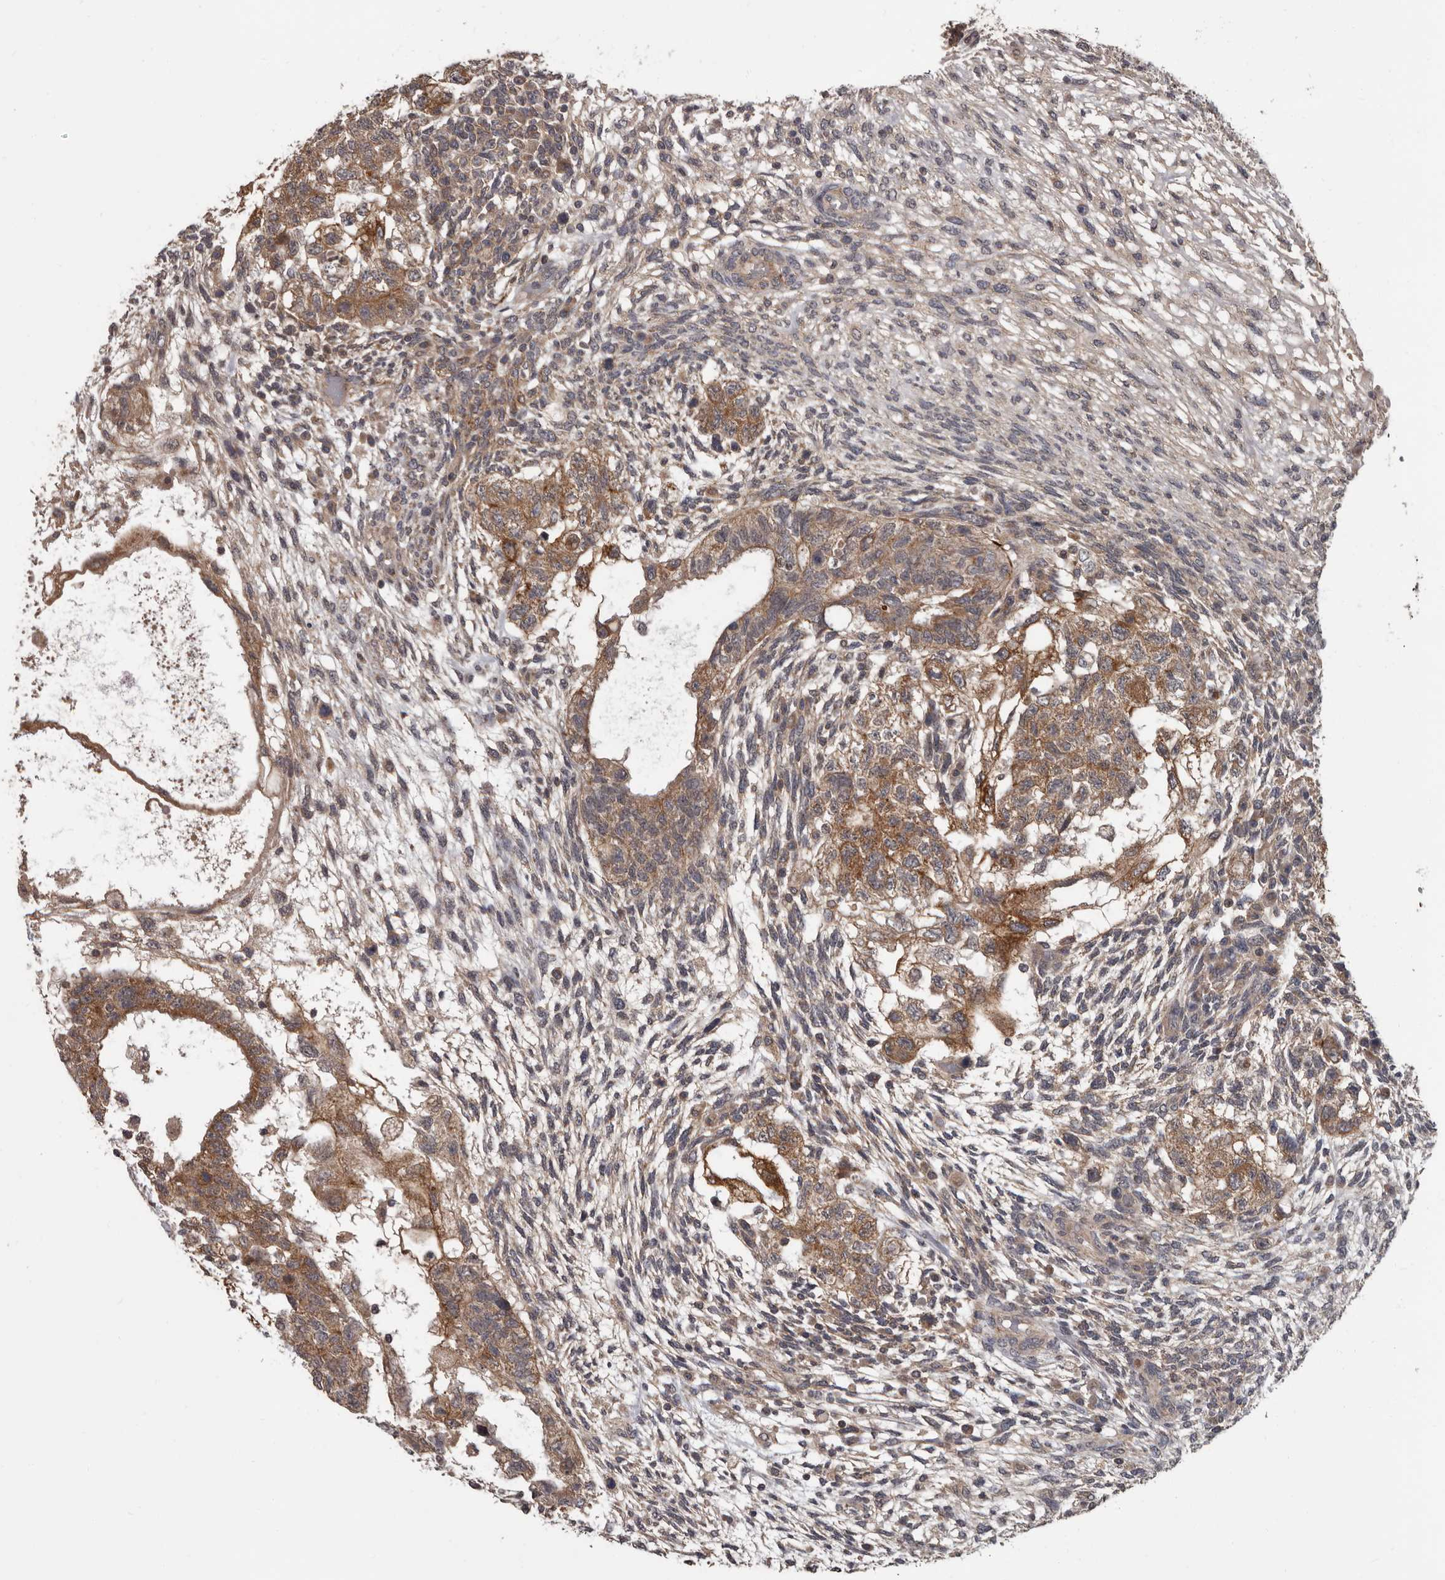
{"staining": {"intensity": "moderate", "quantity": ">75%", "location": "cytoplasmic/membranous"}, "tissue": "testis cancer", "cell_type": "Tumor cells", "image_type": "cancer", "snomed": [{"axis": "morphology", "description": "Normal tissue, NOS"}, {"axis": "morphology", "description": "Carcinoma, Embryonal, NOS"}, {"axis": "topography", "description": "Testis"}], "caption": "Human testis cancer (embryonal carcinoma) stained with a brown dye exhibits moderate cytoplasmic/membranous positive positivity in about >75% of tumor cells.", "gene": "FGFR4", "patient": {"sex": "male", "age": 36}}